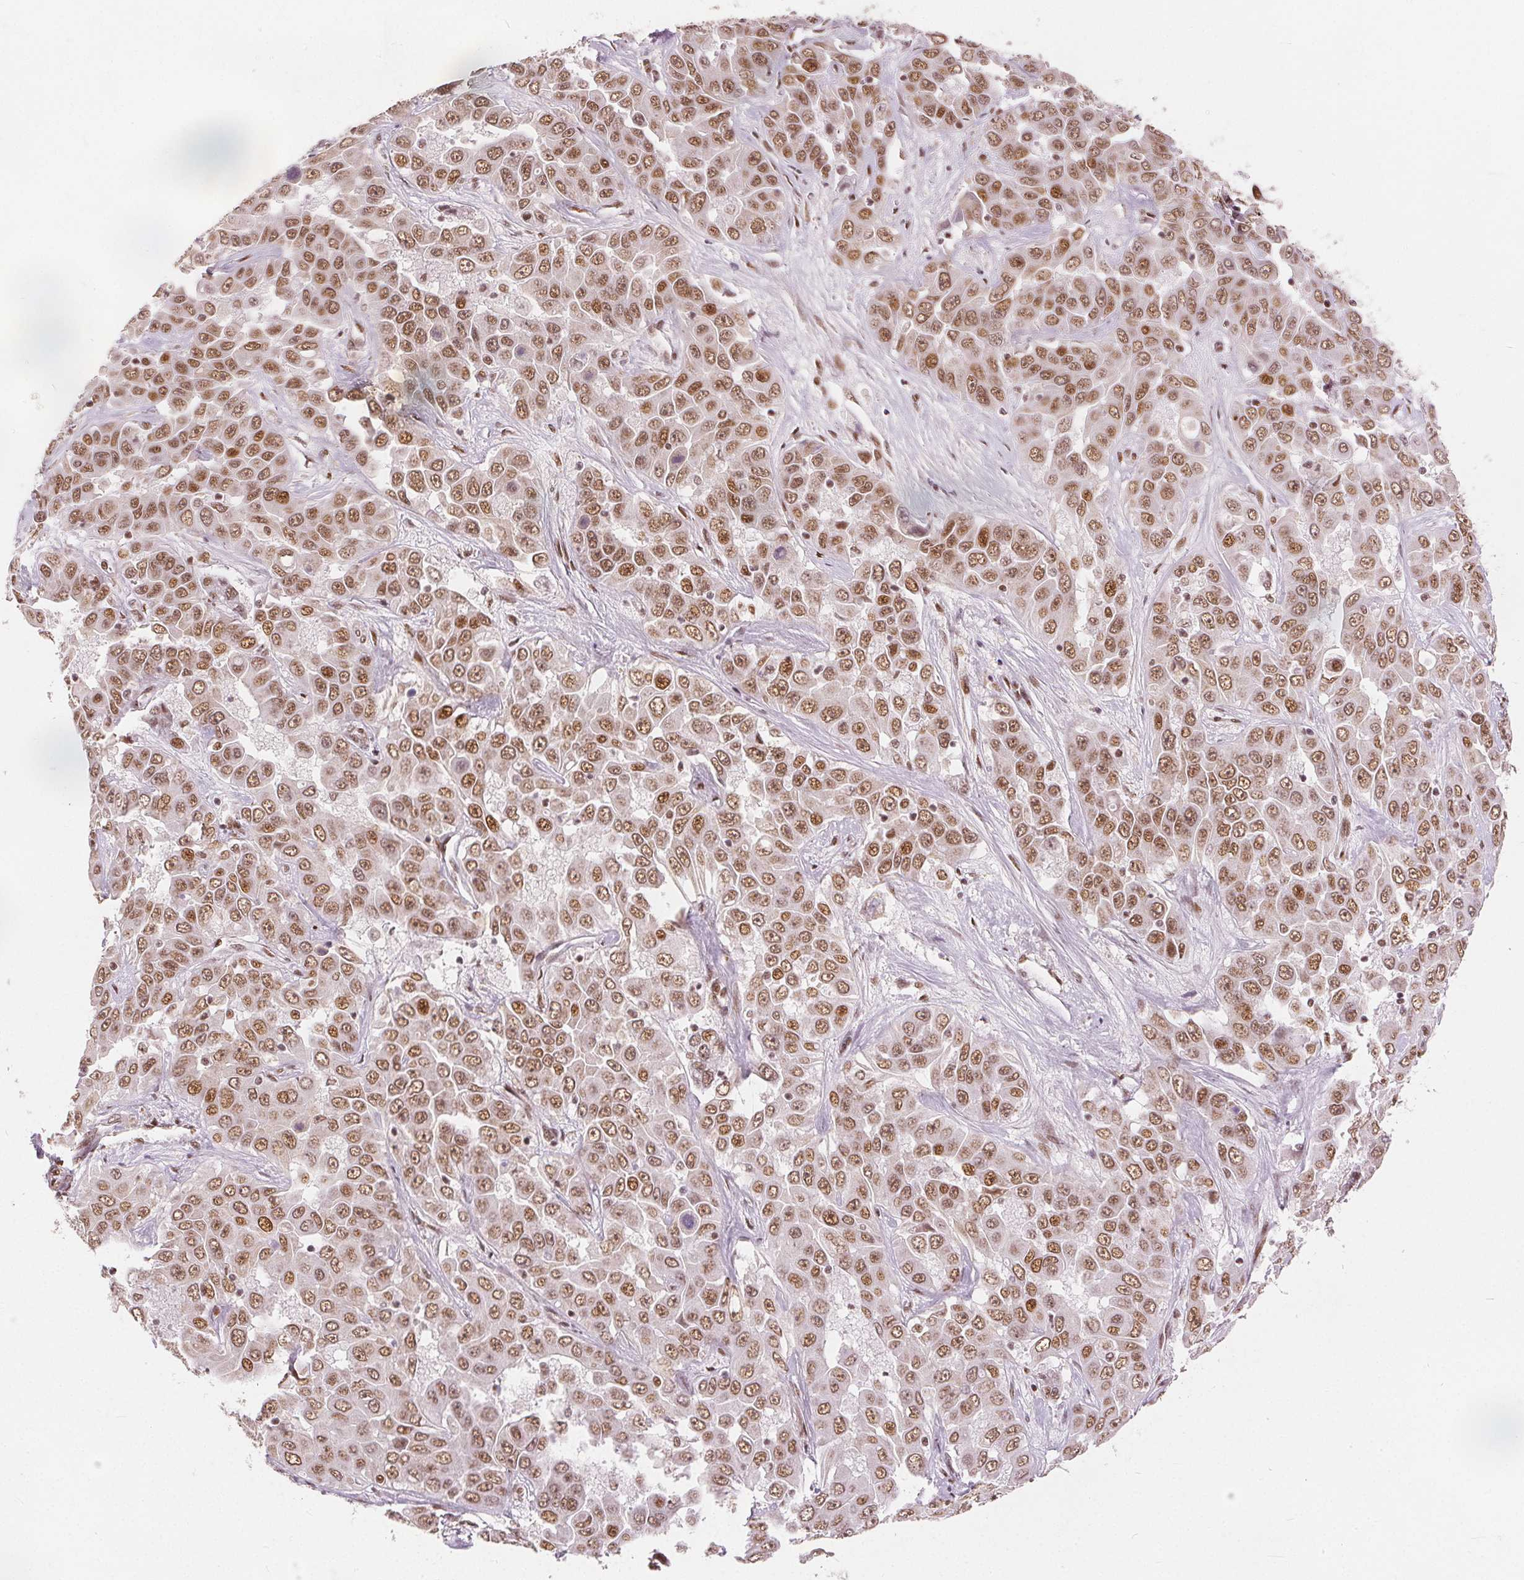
{"staining": {"intensity": "moderate", "quantity": ">75%", "location": "nuclear"}, "tissue": "liver cancer", "cell_type": "Tumor cells", "image_type": "cancer", "snomed": [{"axis": "morphology", "description": "Cholangiocarcinoma"}, {"axis": "topography", "description": "Liver"}], "caption": "Immunohistochemical staining of human liver cholangiocarcinoma displays medium levels of moderate nuclear protein expression in about >75% of tumor cells. (DAB IHC, brown staining for protein, blue staining for nuclei).", "gene": "ZNF703", "patient": {"sex": "female", "age": 52}}